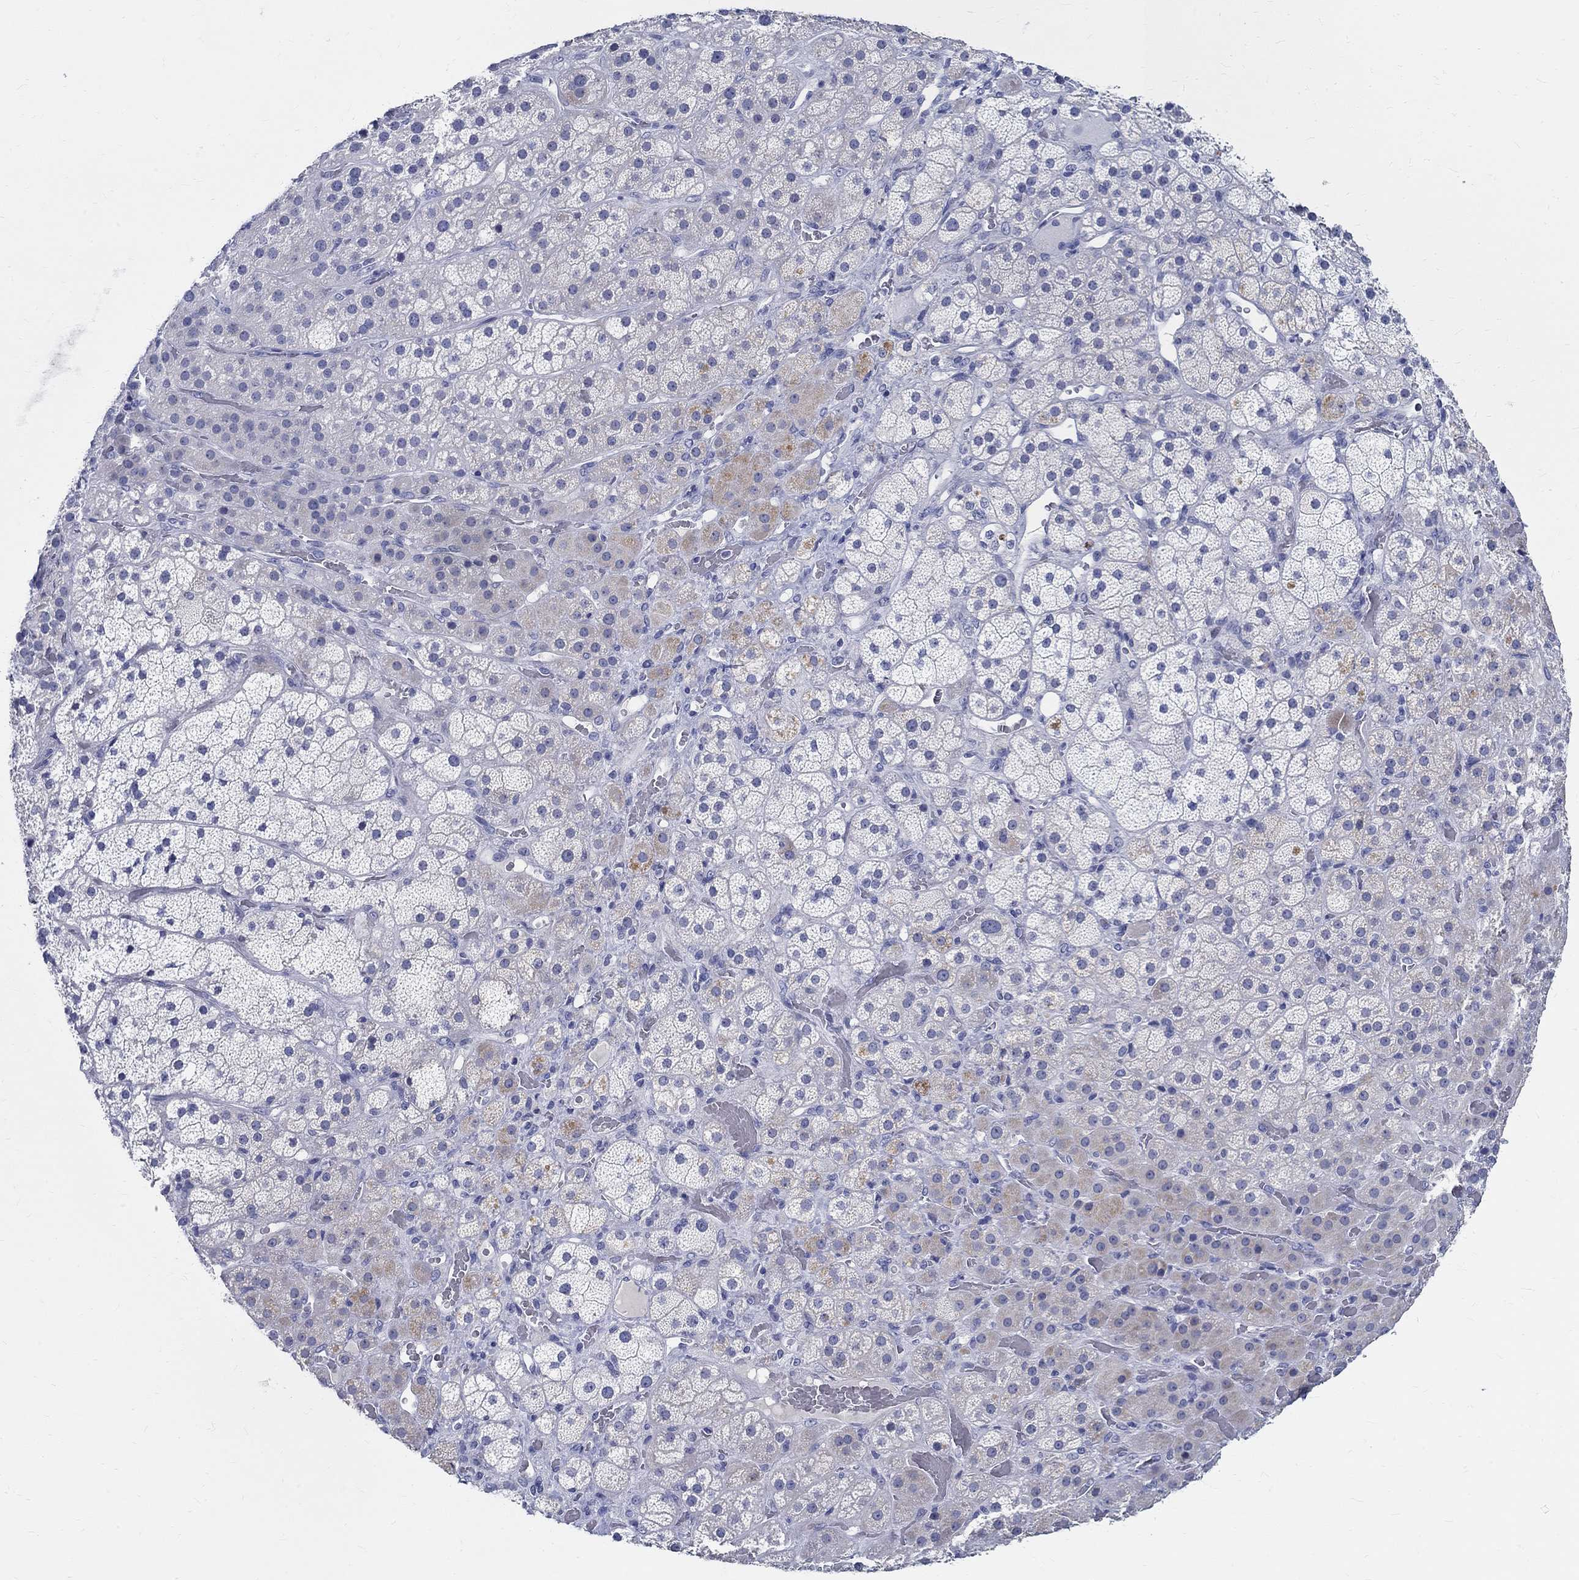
{"staining": {"intensity": "weak", "quantity": "<25%", "location": "cytoplasmic/membranous"}, "tissue": "adrenal gland", "cell_type": "Glandular cells", "image_type": "normal", "snomed": [{"axis": "morphology", "description": "Normal tissue, NOS"}, {"axis": "topography", "description": "Adrenal gland"}], "caption": "DAB immunohistochemical staining of benign adrenal gland displays no significant staining in glandular cells. (Stains: DAB (3,3'-diaminobenzidine) immunohistochemistry (IHC) with hematoxylin counter stain, Microscopy: brightfield microscopy at high magnification).", "gene": "CETN1", "patient": {"sex": "male", "age": 57}}